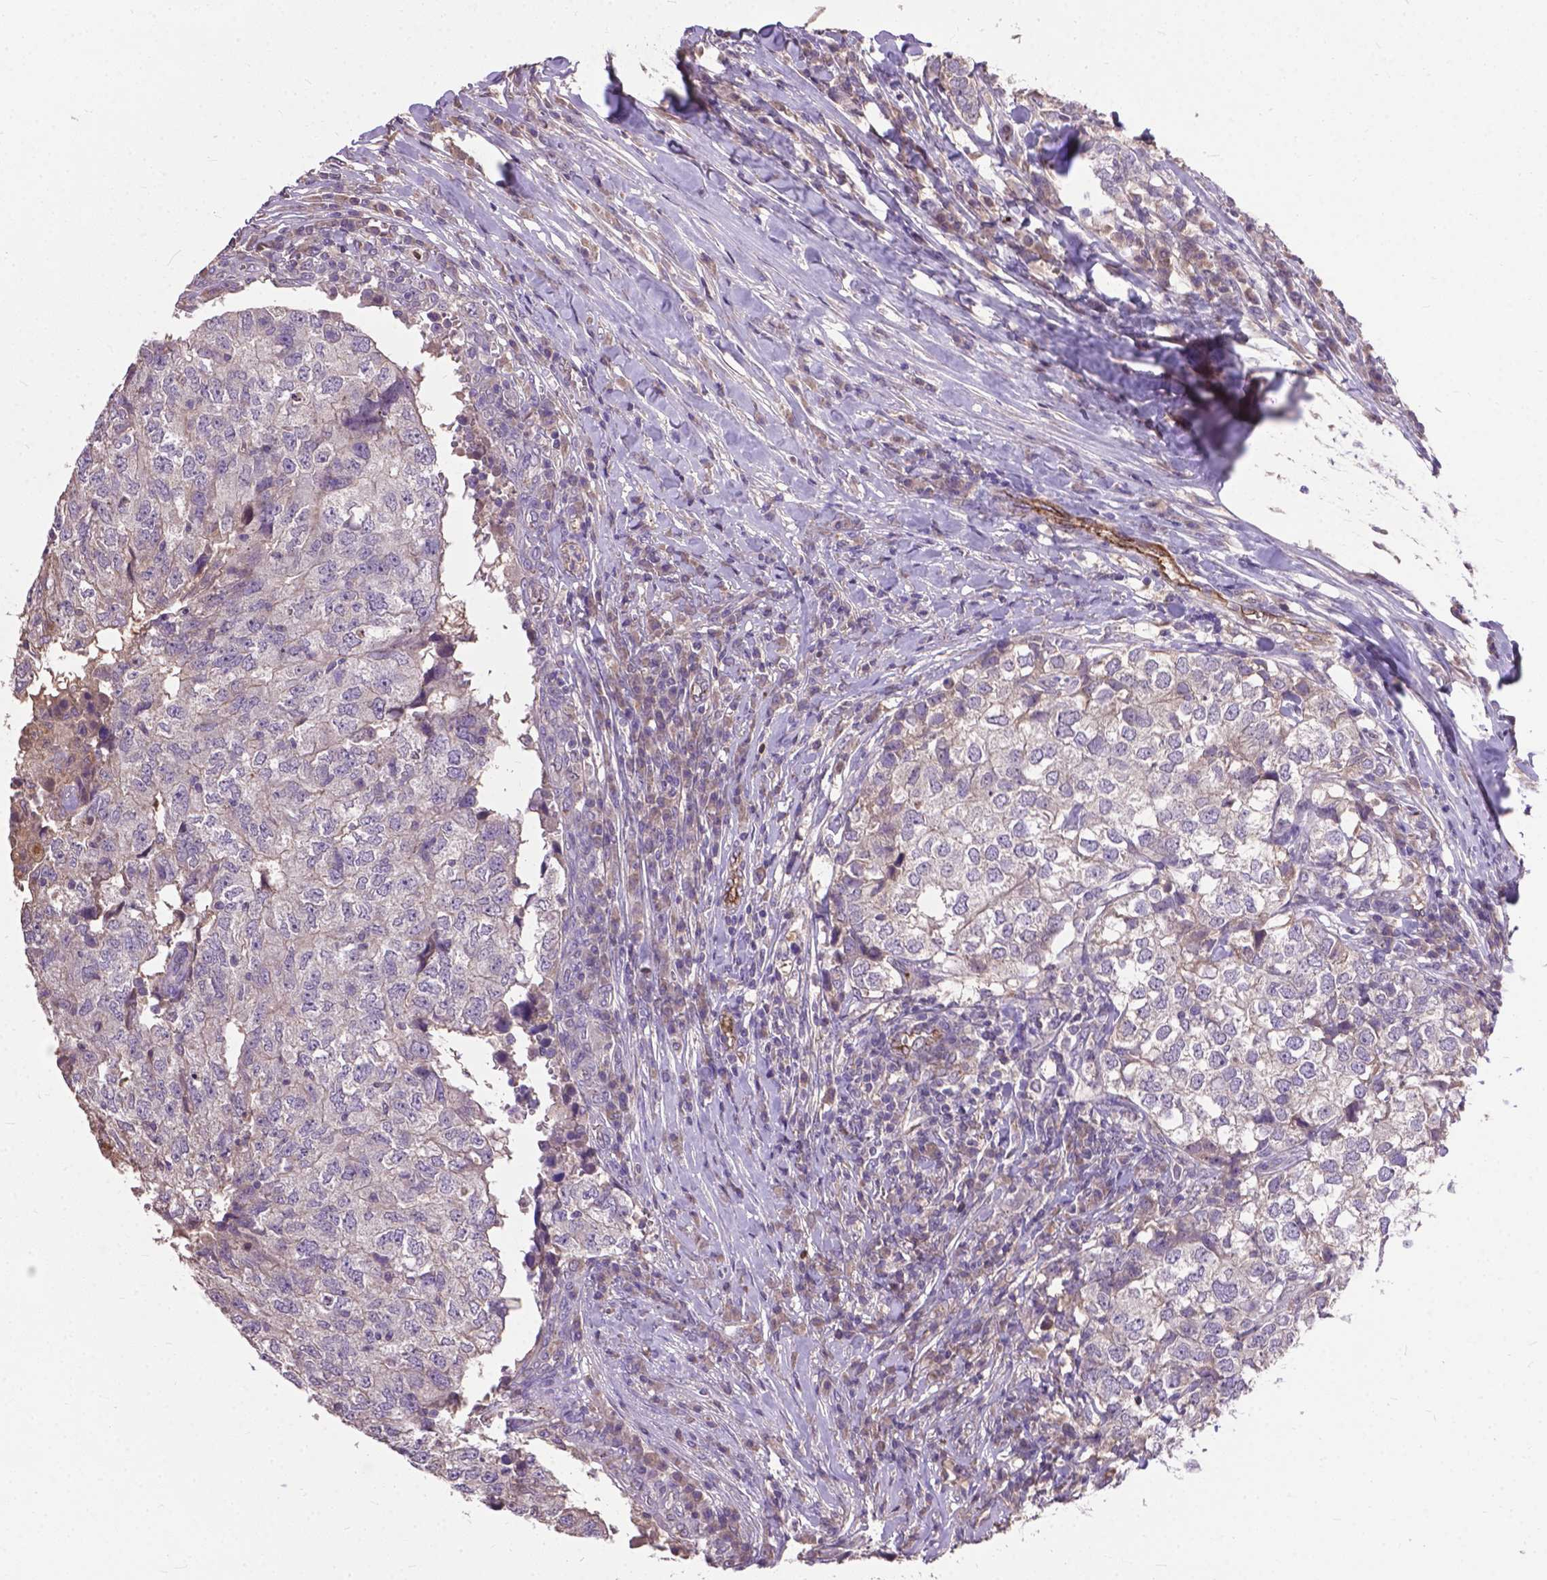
{"staining": {"intensity": "negative", "quantity": "none", "location": "none"}, "tissue": "breast cancer", "cell_type": "Tumor cells", "image_type": "cancer", "snomed": [{"axis": "morphology", "description": "Duct carcinoma"}, {"axis": "topography", "description": "Breast"}], "caption": "A high-resolution histopathology image shows immunohistochemistry (IHC) staining of breast cancer, which reveals no significant staining in tumor cells.", "gene": "ZNF337", "patient": {"sex": "female", "age": 30}}